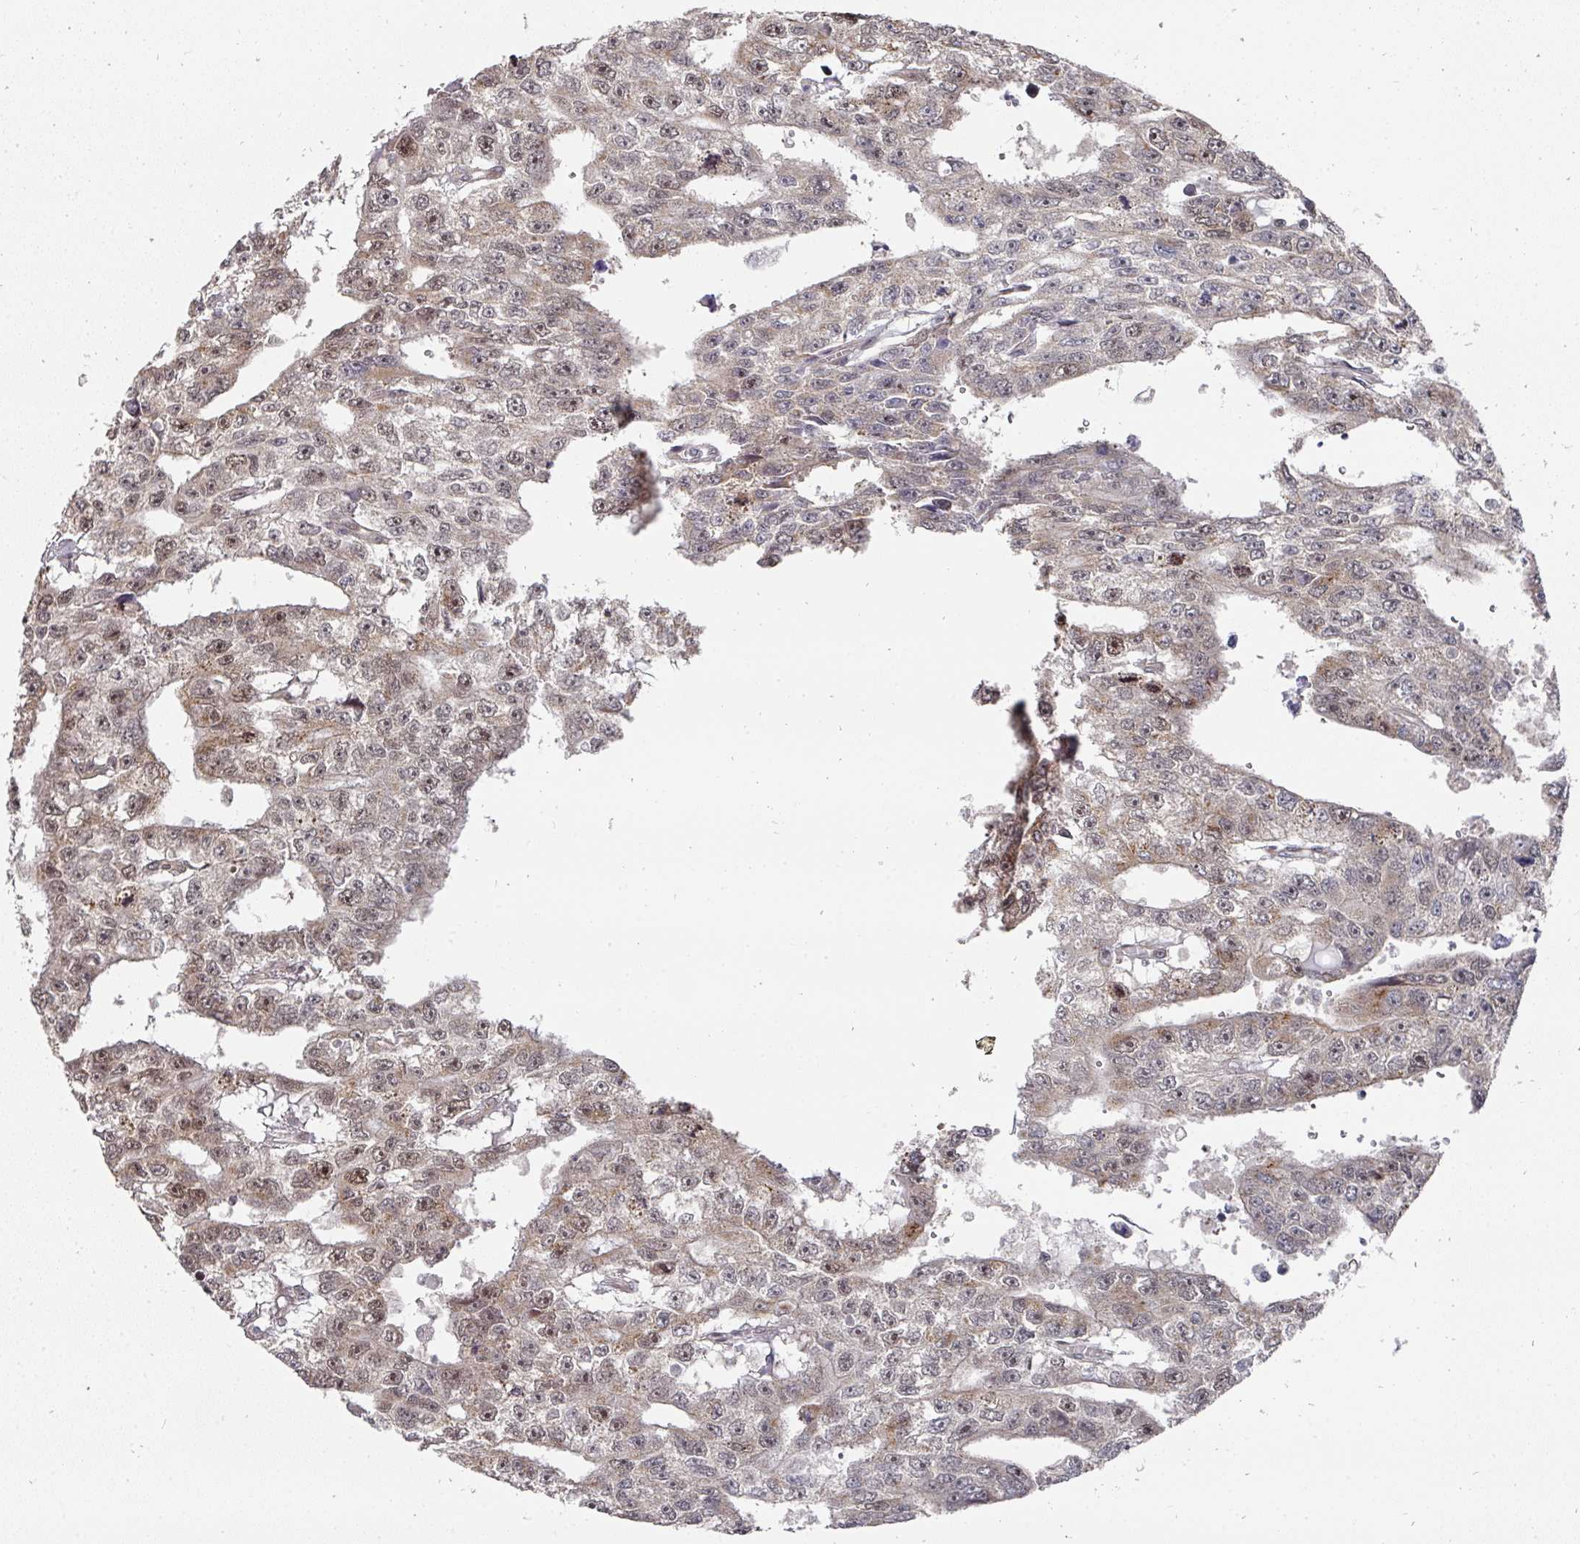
{"staining": {"intensity": "moderate", "quantity": "<25%", "location": "nuclear"}, "tissue": "testis cancer", "cell_type": "Tumor cells", "image_type": "cancer", "snomed": [{"axis": "morphology", "description": "Carcinoma, Embryonal, NOS"}, {"axis": "topography", "description": "Testis"}], "caption": "Testis cancer (embryonal carcinoma) stained with IHC reveals moderate nuclear positivity in approximately <25% of tumor cells.", "gene": "C18orf25", "patient": {"sex": "male", "age": 20}}